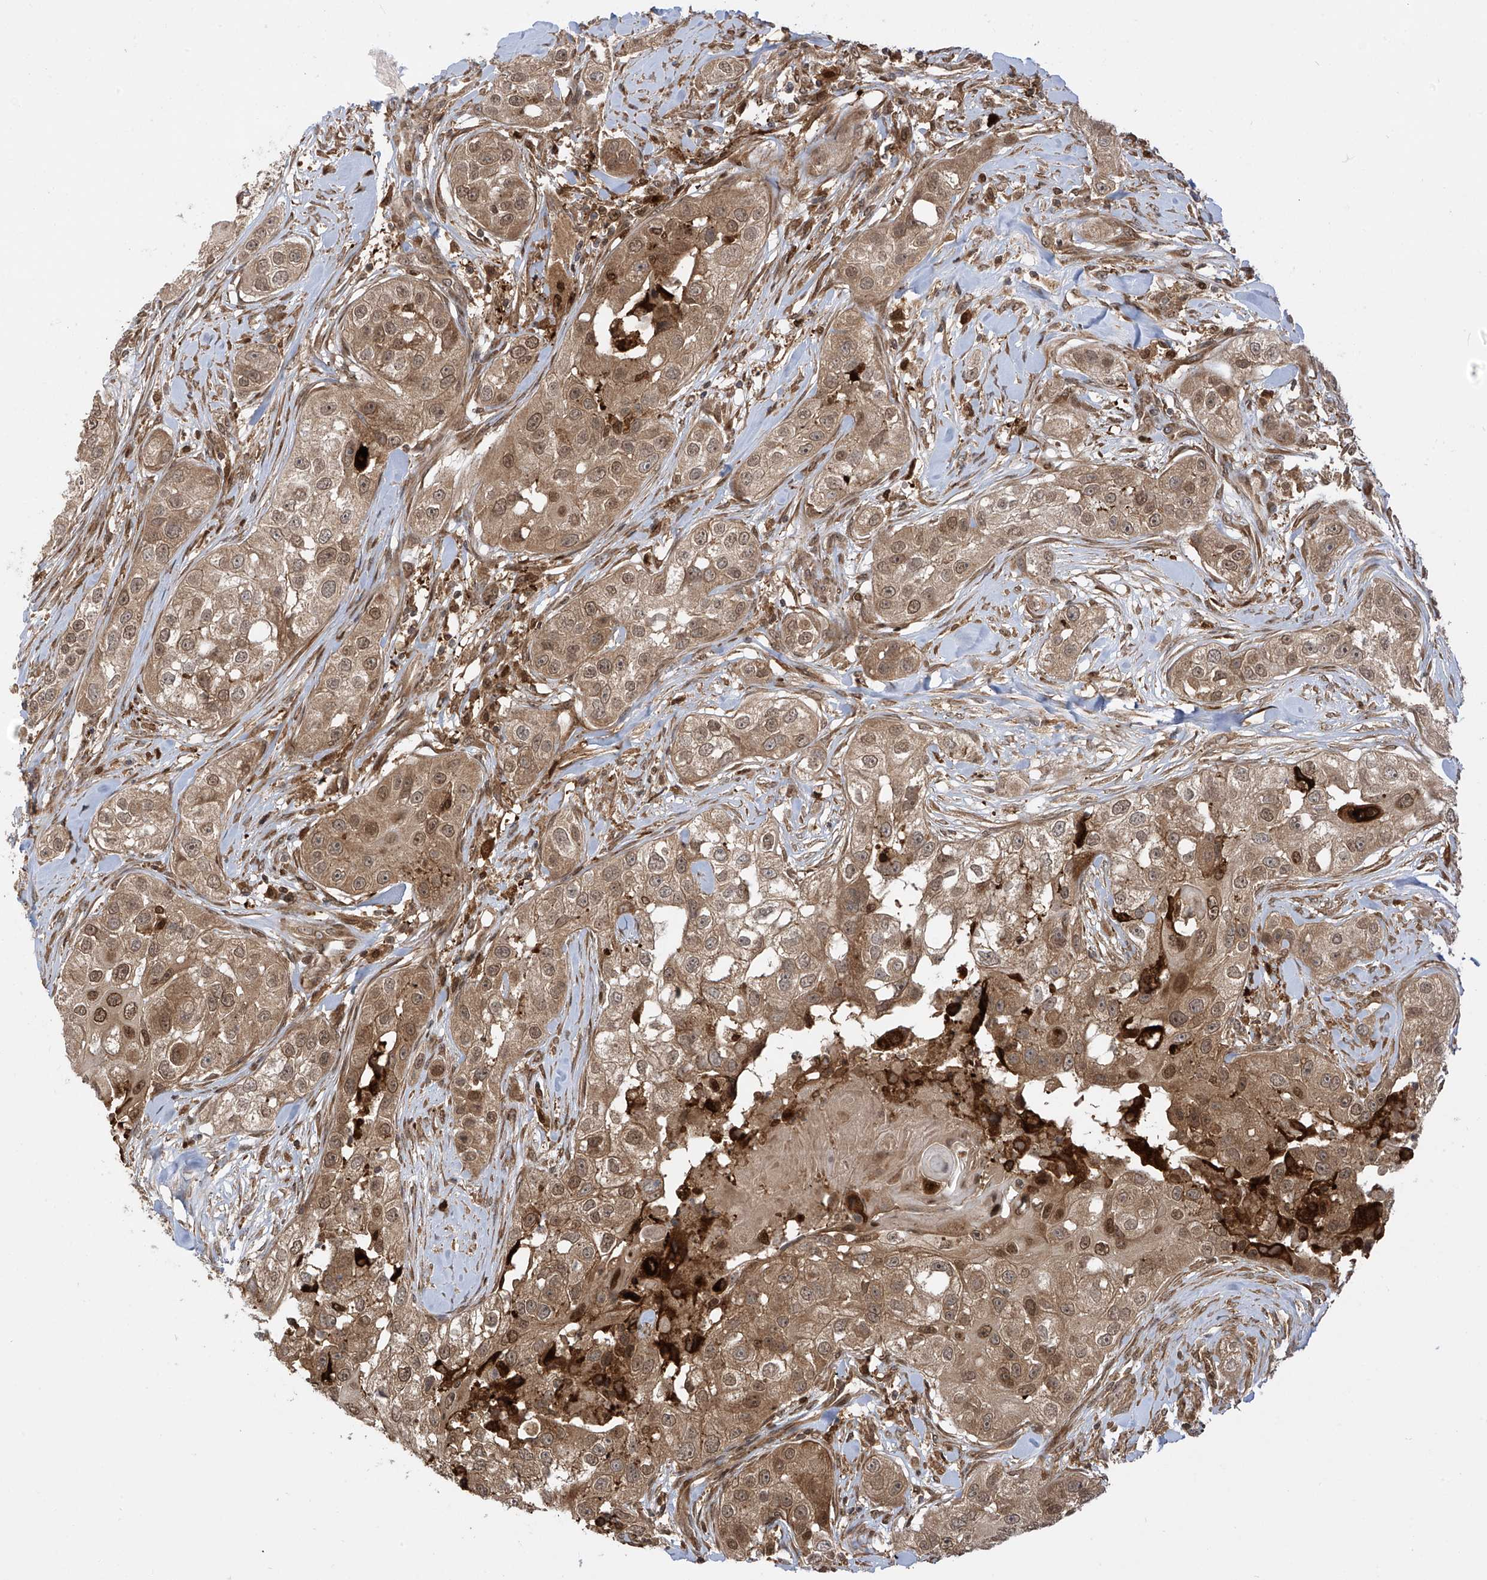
{"staining": {"intensity": "moderate", "quantity": ">75%", "location": "cytoplasmic/membranous,nuclear"}, "tissue": "head and neck cancer", "cell_type": "Tumor cells", "image_type": "cancer", "snomed": [{"axis": "morphology", "description": "Normal tissue, NOS"}, {"axis": "morphology", "description": "Squamous cell carcinoma, NOS"}, {"axis": "topography", "description": "Skeletal muscle"}, {"axis": "topography", "description": "Head-Neck"}], "caption": "A micrograph of human head and neck cancer (squamous cell carcinoma) stained for a protein reveals moderate cytoplasmic/membranous and nuclear brown staining in tumor cells.", "gene": "ATAD2B", "patient": {"sex": "male", "age": 51}}